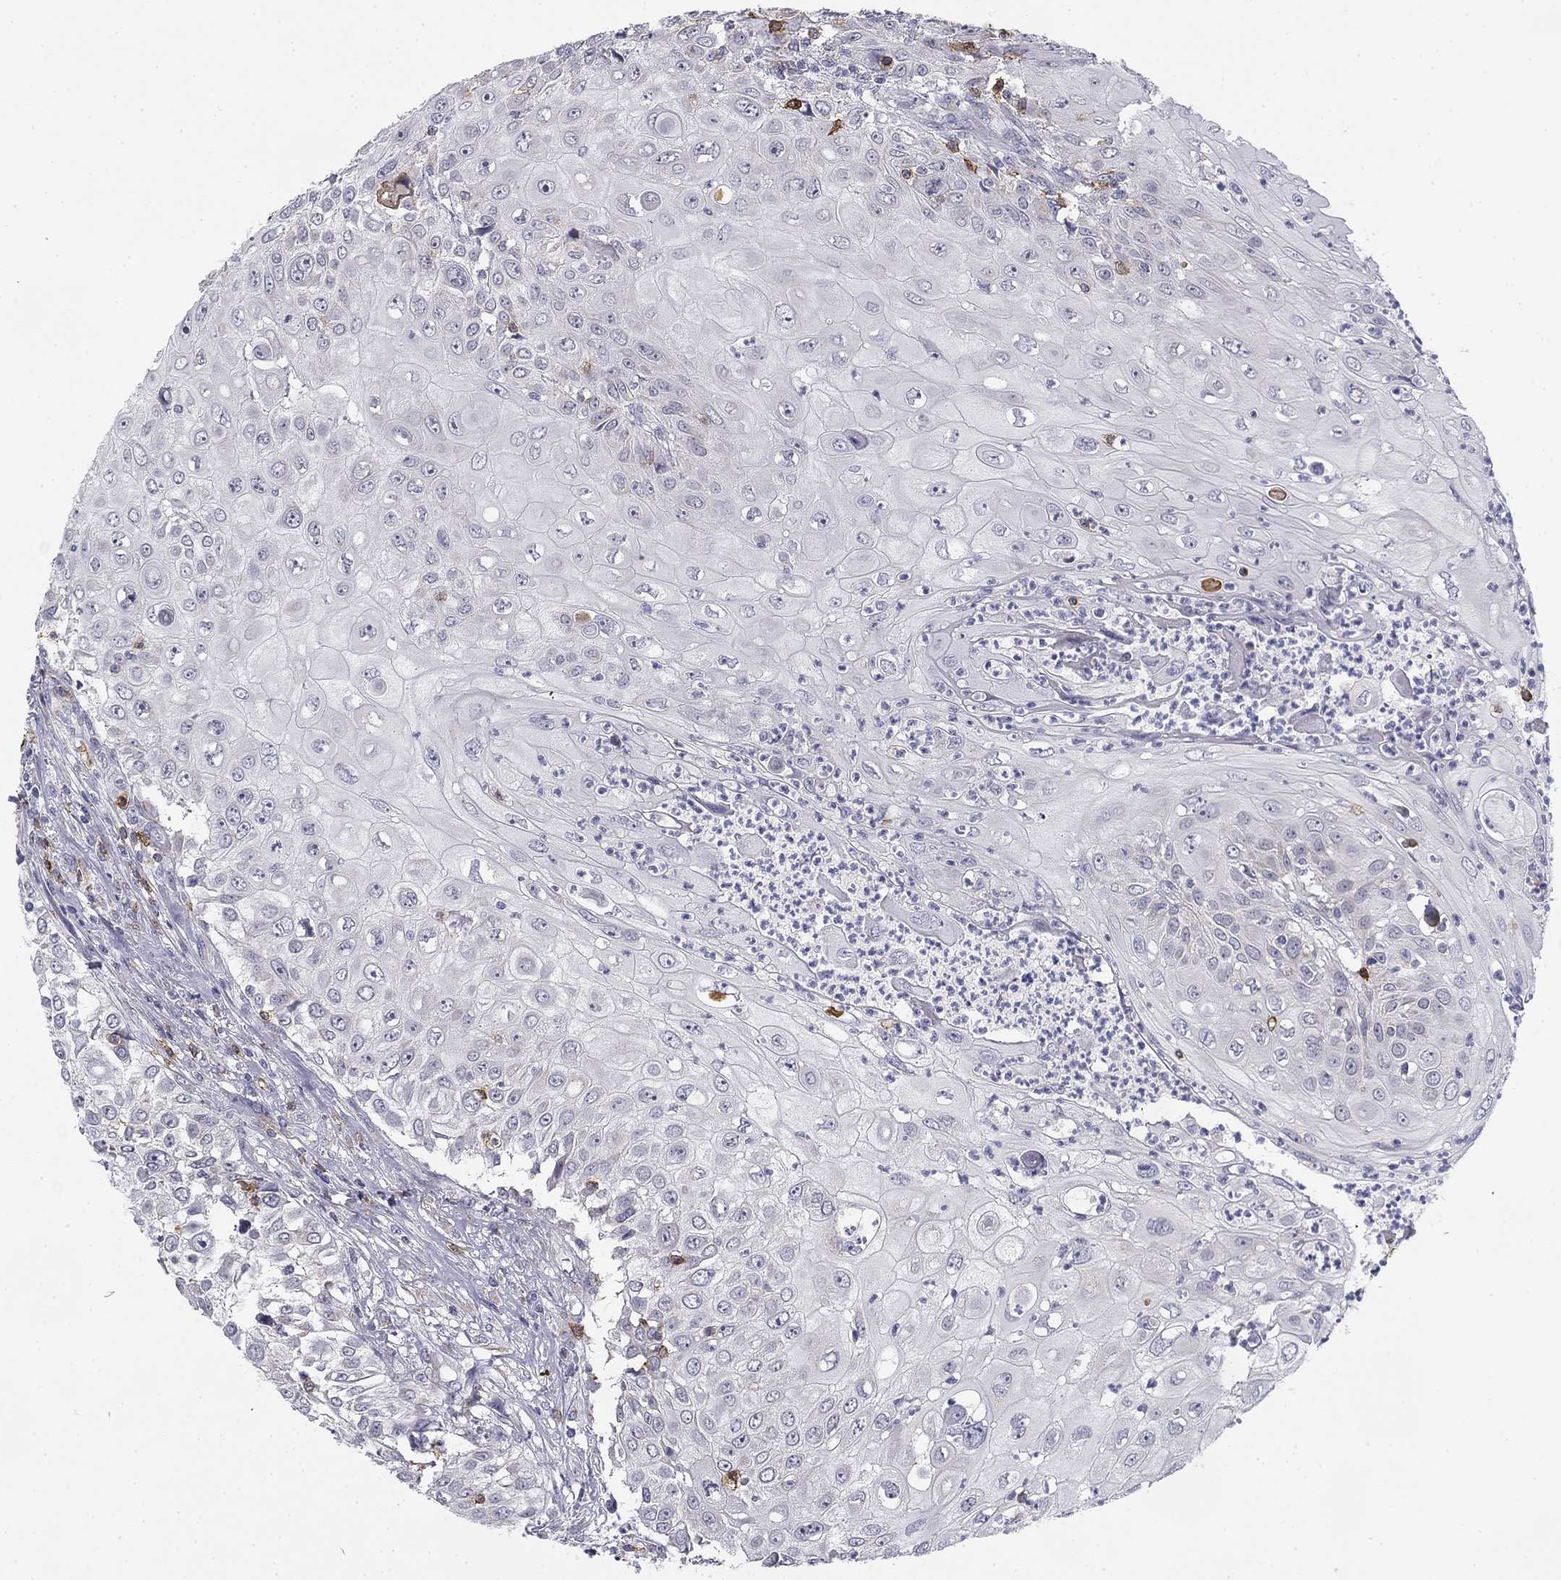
{"staining": {"intensity": "negative", "quantity": "none", "location": "none"}, "tissue": "urothelial cancer", "cell_type": "Tumor cells", "image_type": "cancer", "snomed": [{"axis": "morphology", "description": "Urothelial carcinoma, High grade"}, {"axis": "topography", "description": "Urinary bladder"}], "caption": "Histopathology image shows no protein positivity in tumor cells of urothelial cancer tissue. The staining was performed using DAB to visualize the protein expression in brown, while the nuclei were stained in blue with hematoxylin (Magnification: 20x).", "gene": "TRAT1", "patient": {"sex": "female", "age": 79}}